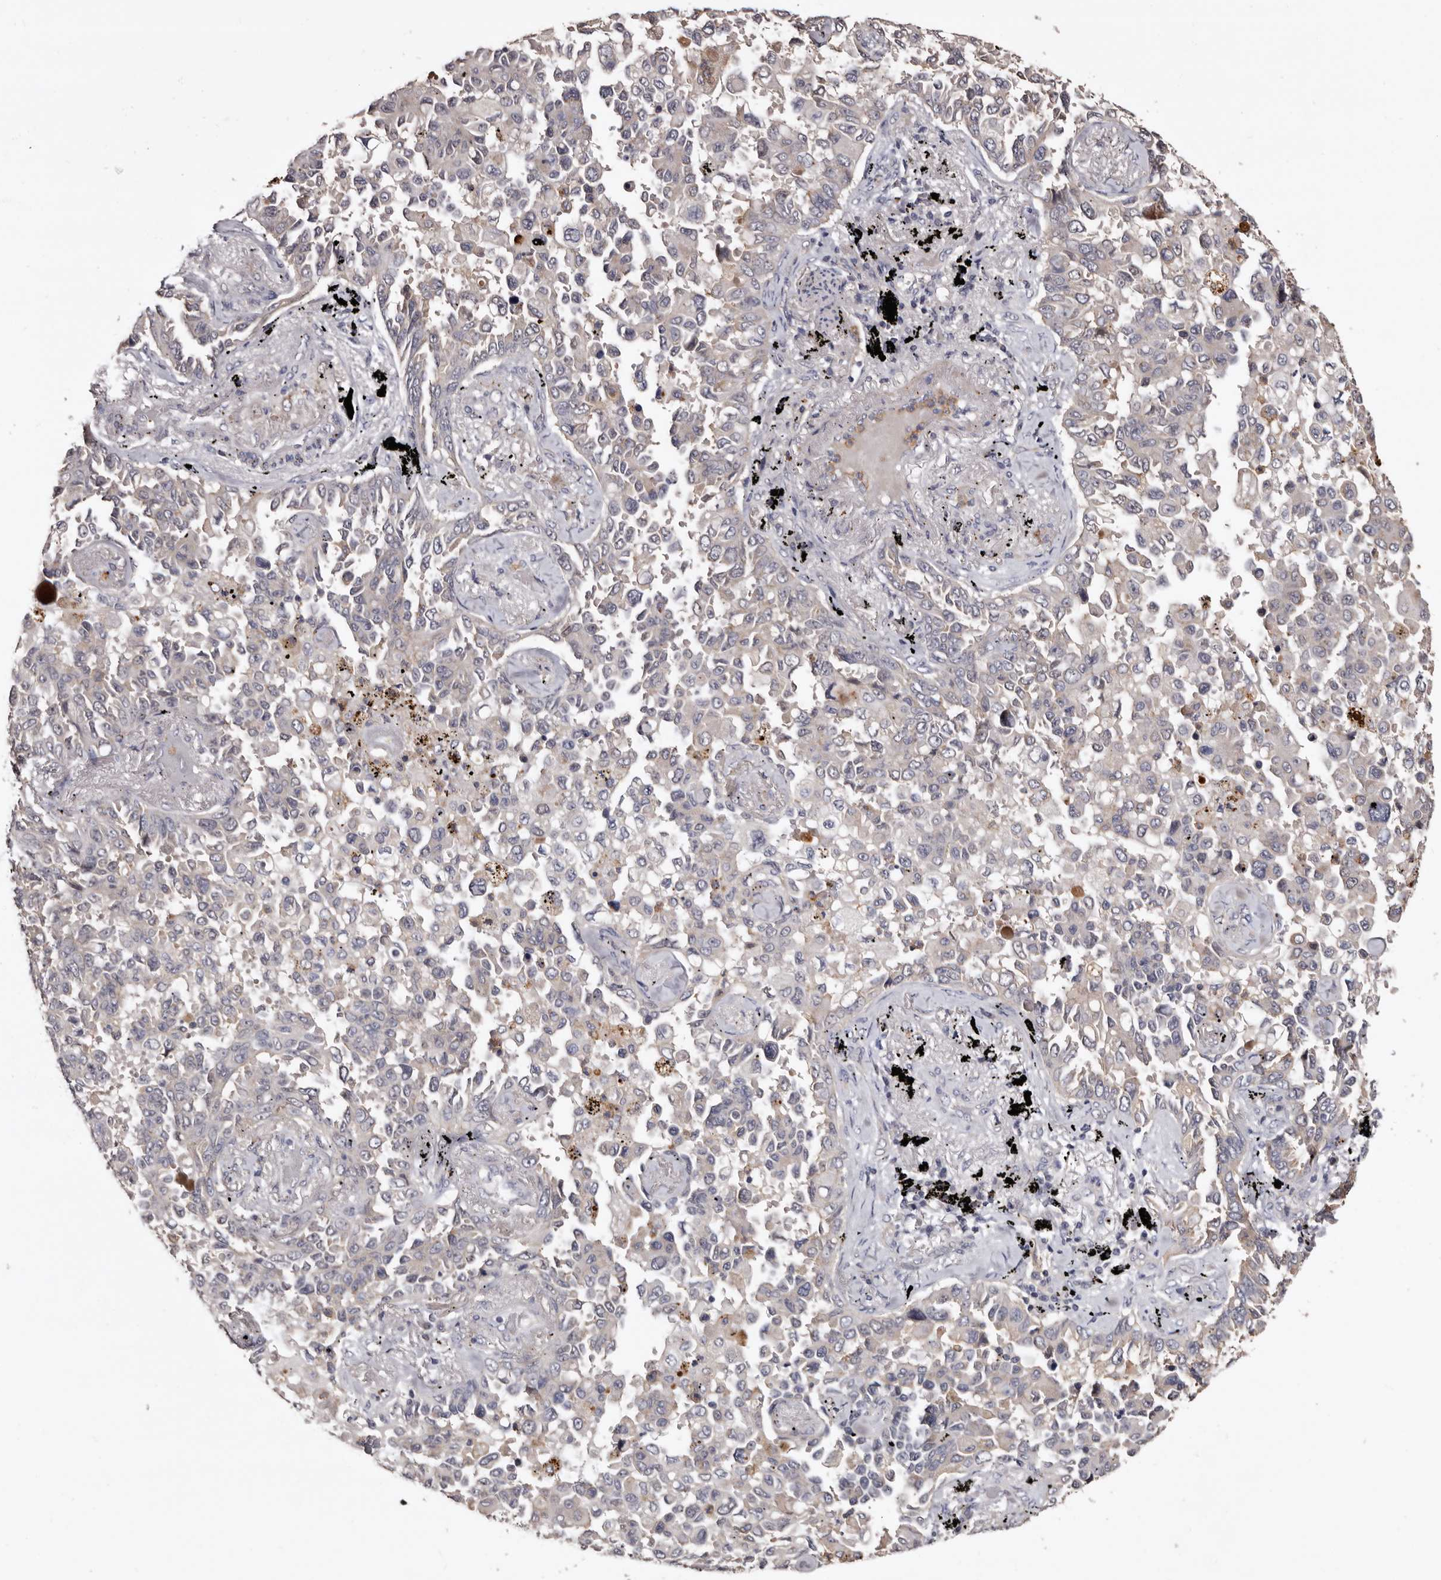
{"staining": {"intensity": "negative", "quantity": "none", "location": "none"}, "tissue": "lung cancer", "cell_type": "Tumor cells", "image_type": "cancer", "snomed": [{"axis": "morphology", "description": "Adenocarcinoma, NOS"}, {"axis": "topography", "description": "Lung"}], "caption": "DAB immunohistochemical staining of lung cancer shows no significant staining in tumor cells.", "gene": "SLC10A4", "patient": {"sex": "female", "age": 67}}